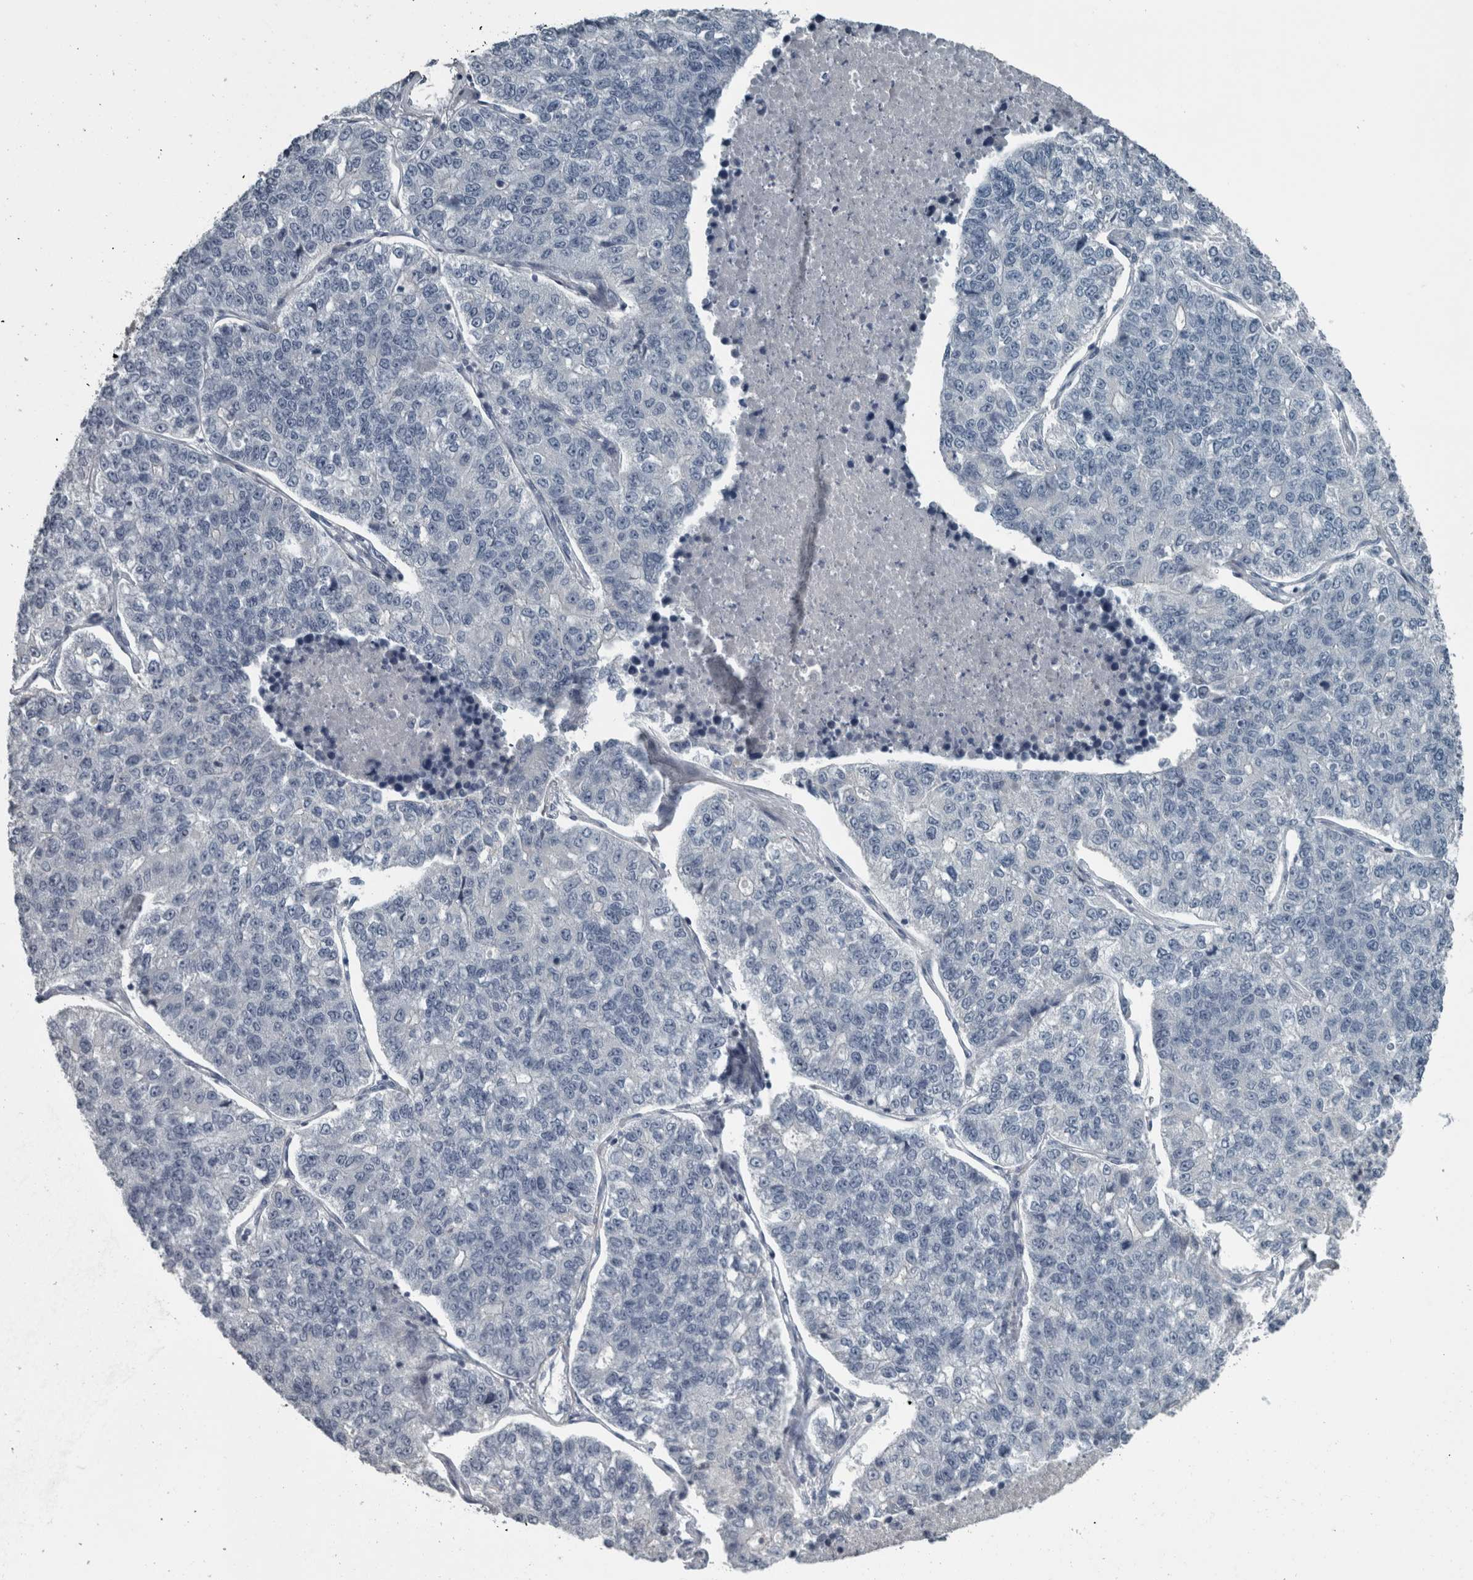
{"staining": {"intensity": "negative", "quantity": "none", "location": "none"}, "tissue": "lung cancer", "cell_type": "Tumor cells", "image_type": "cancer", "snomed": [{"axis": "morphology", "description": "Adenocarcinoma, NOS"}, {"axis": "topography", "description": "Lung"}], "caption": "Immunohistochemistry of human lung cancer (adenocarcinoma) shows no expression in tumor cells.", "gene": "KRT20", "patient": {"sex": "male", "age": 49}}